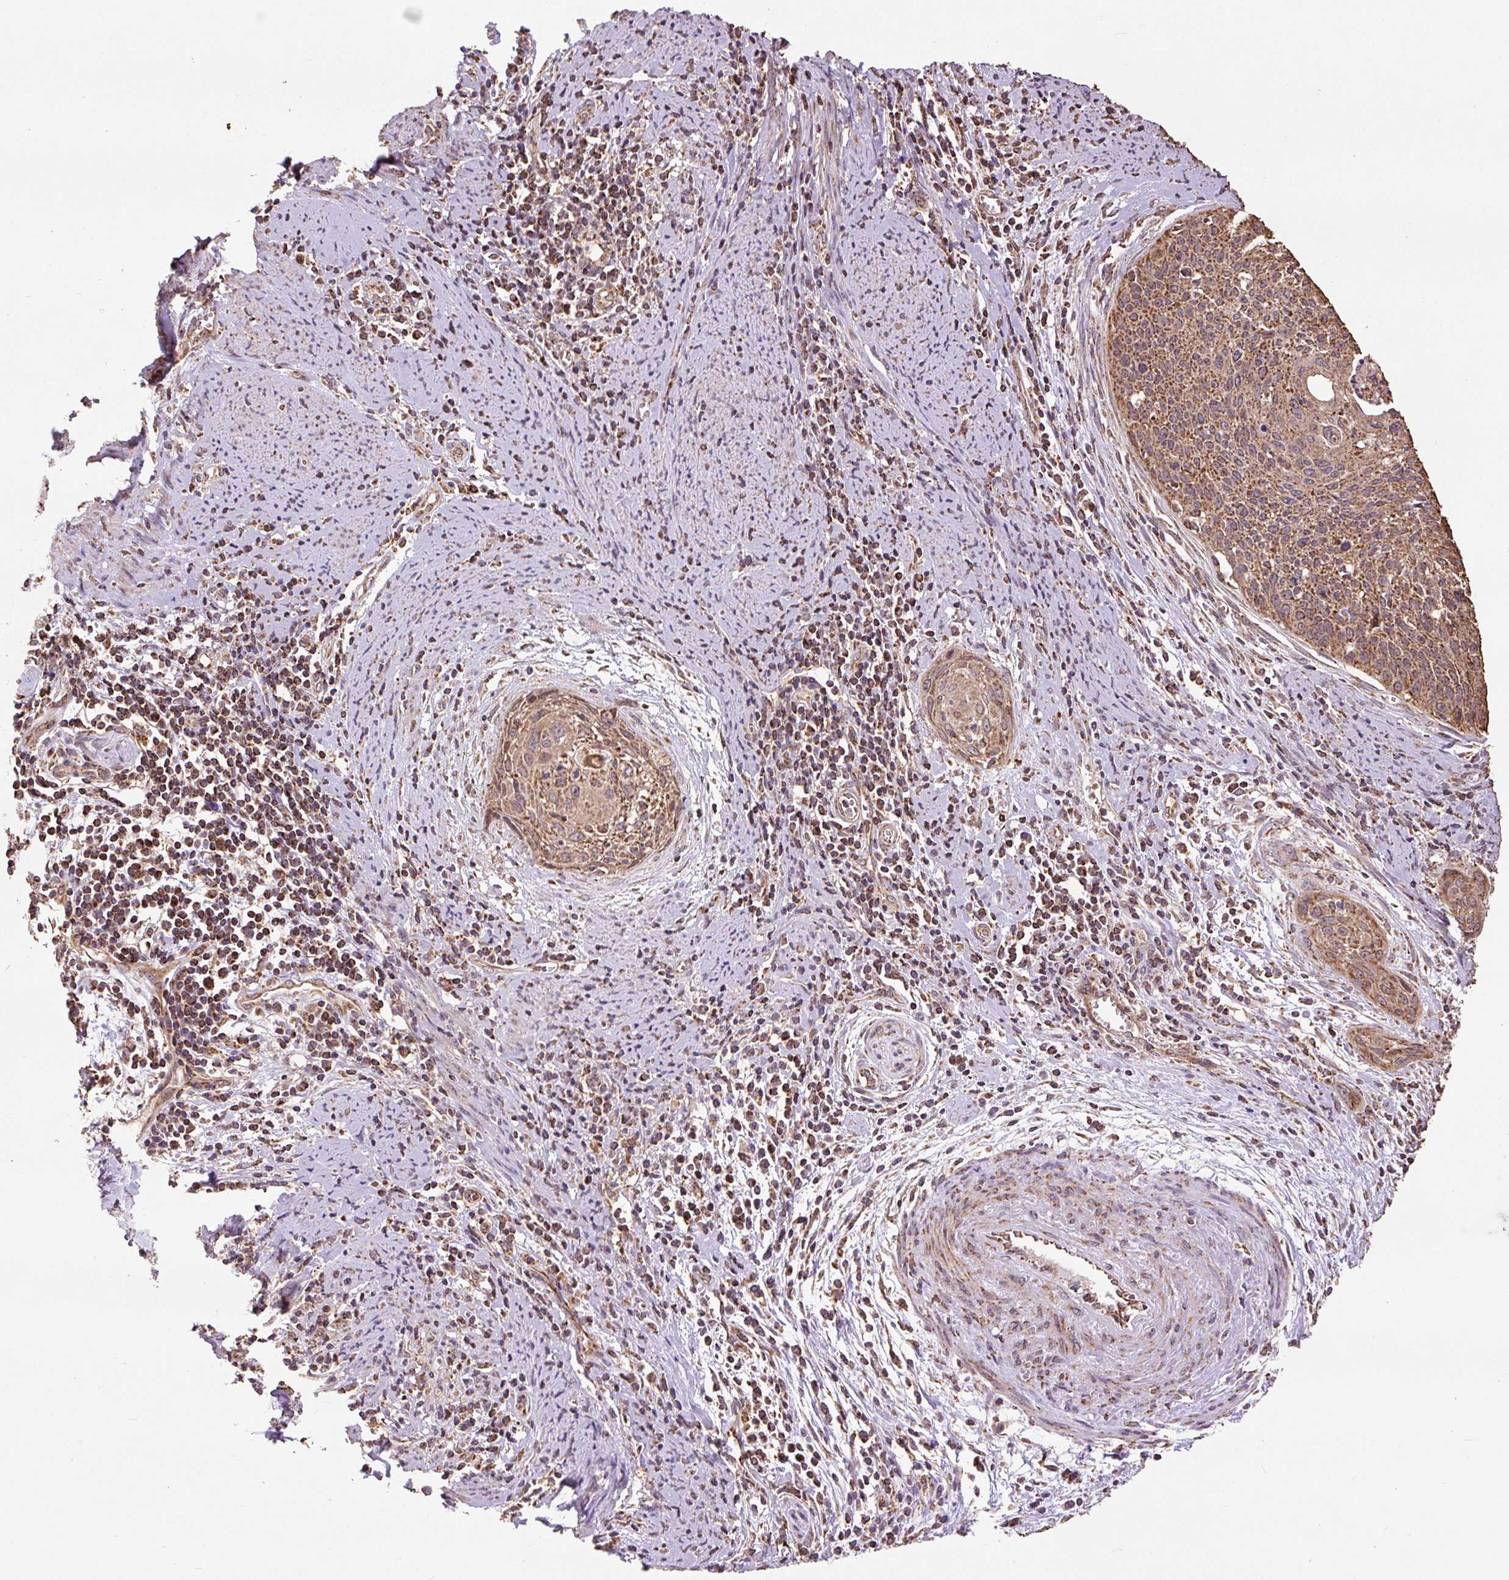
{"staining": {"intensity": "moderate", "quantity": ">75%", "location": "cytoplasmic/membranous"}, "tissue": "cervical cancer", "cell_type": "Tumor cells", "image_type": "cancer", "snomed": [{"axis": "morphology", "description": "Squamous cell carcinoma, NOS"}, {"axis": "topography", "description": "Cervix"}], "caption": "Immunohistochemical staining of human cervical cancer (squamous cell carcinoma) reveals medium levels of moderate cytoplasmic/membranous protein staining in approximately >75% of tumor cells.", "gene": "ATP5F1A", "patient": {"sex": "female", "age": 55}}